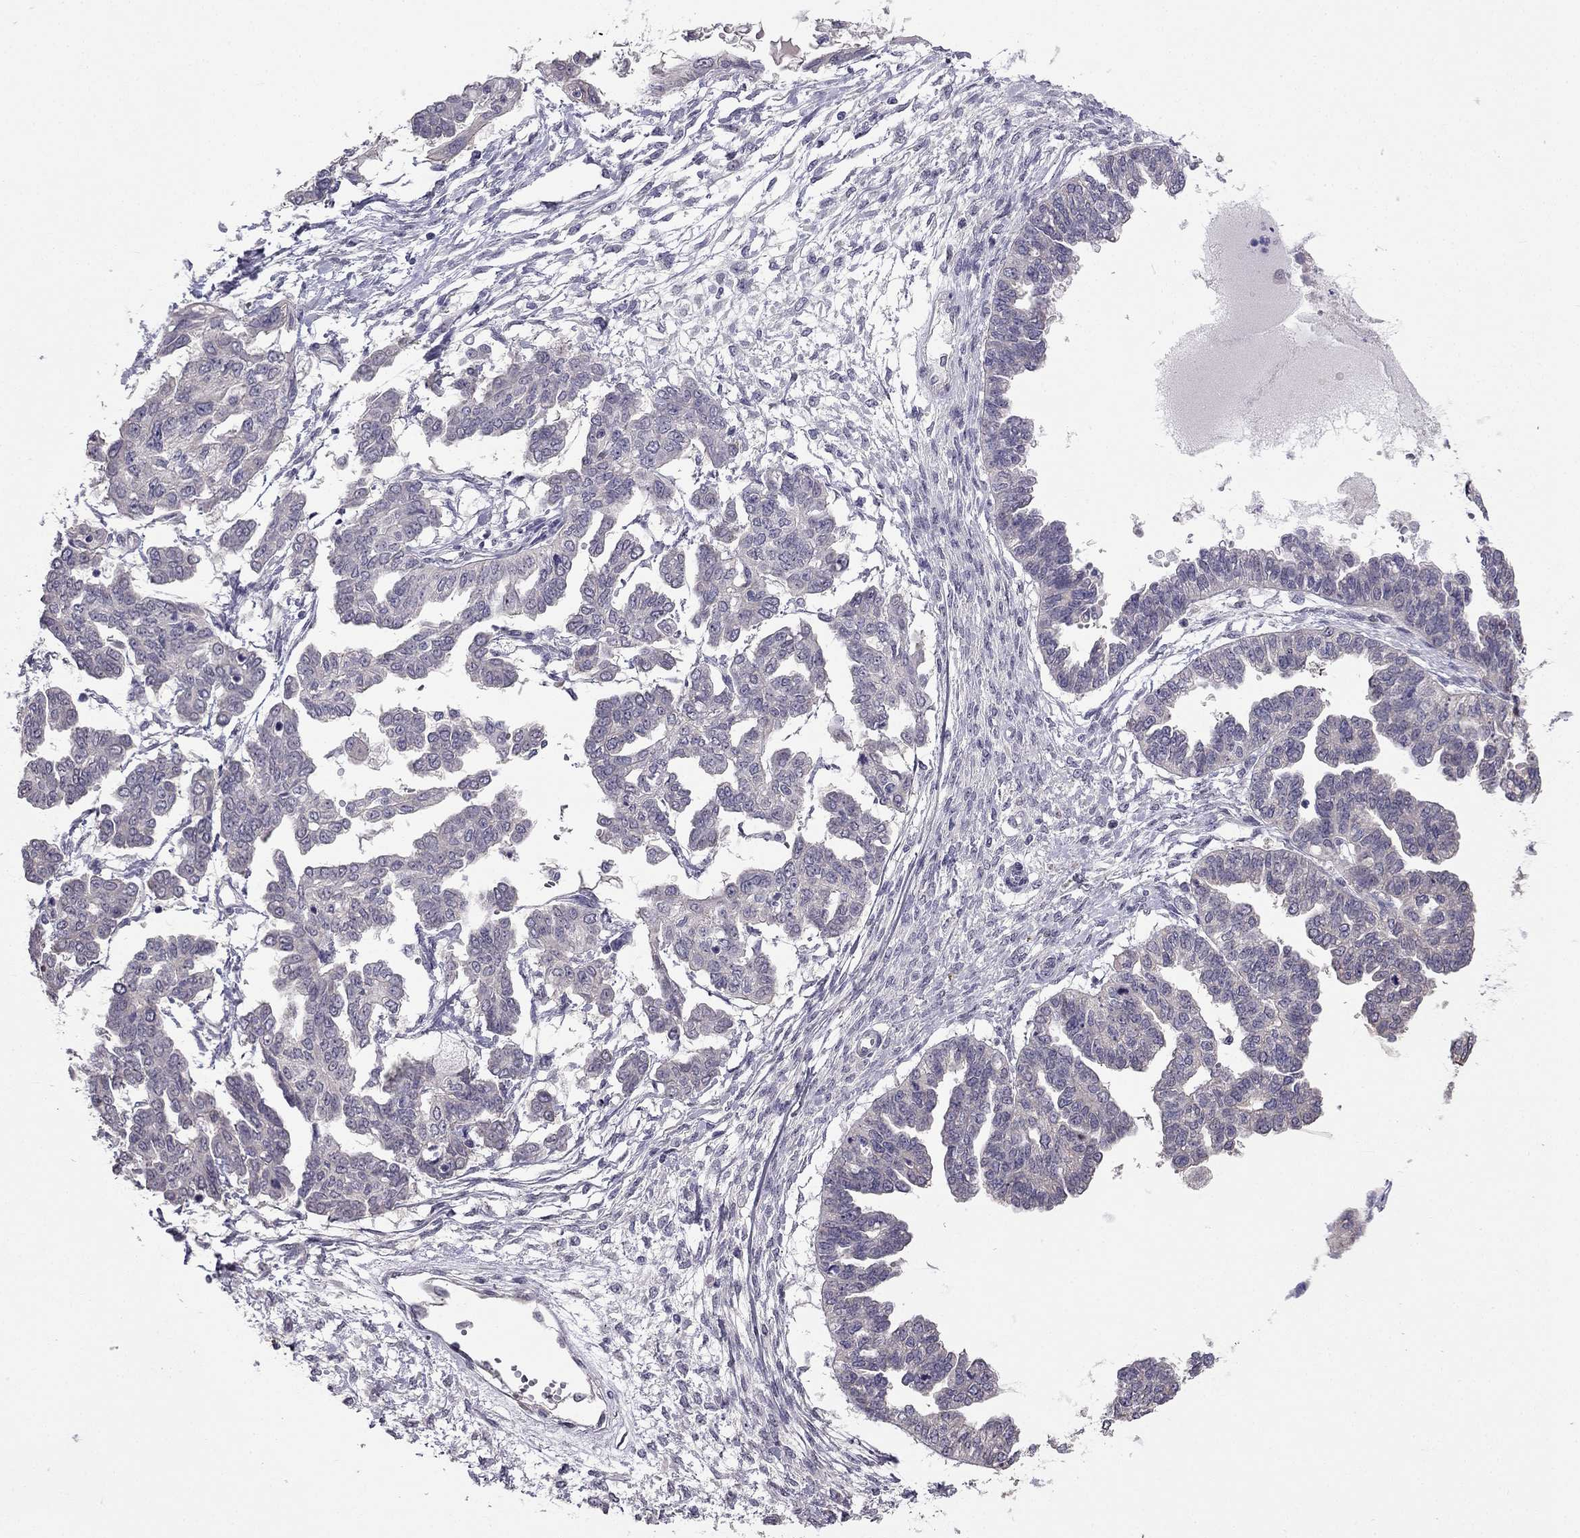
{"staining": {"intensity": "negative", "quantity": "none", "location": "none"}, "tissue": "ovarian cancer", "cell_type": "Tumor cells", "image_type": "cancer", "snomed": [{"axis": "morphology", "description": "Cystadenocarcinoma, serous, NOS"}, {"axis": "topography", "description": "Ovary"}], "caption": "Tumor cells are negative for brown protein staining in ovarian serous cystadenocarcinoma.", "gene": "HSFX1", "patient": {"sex": "female", "age": 53}}